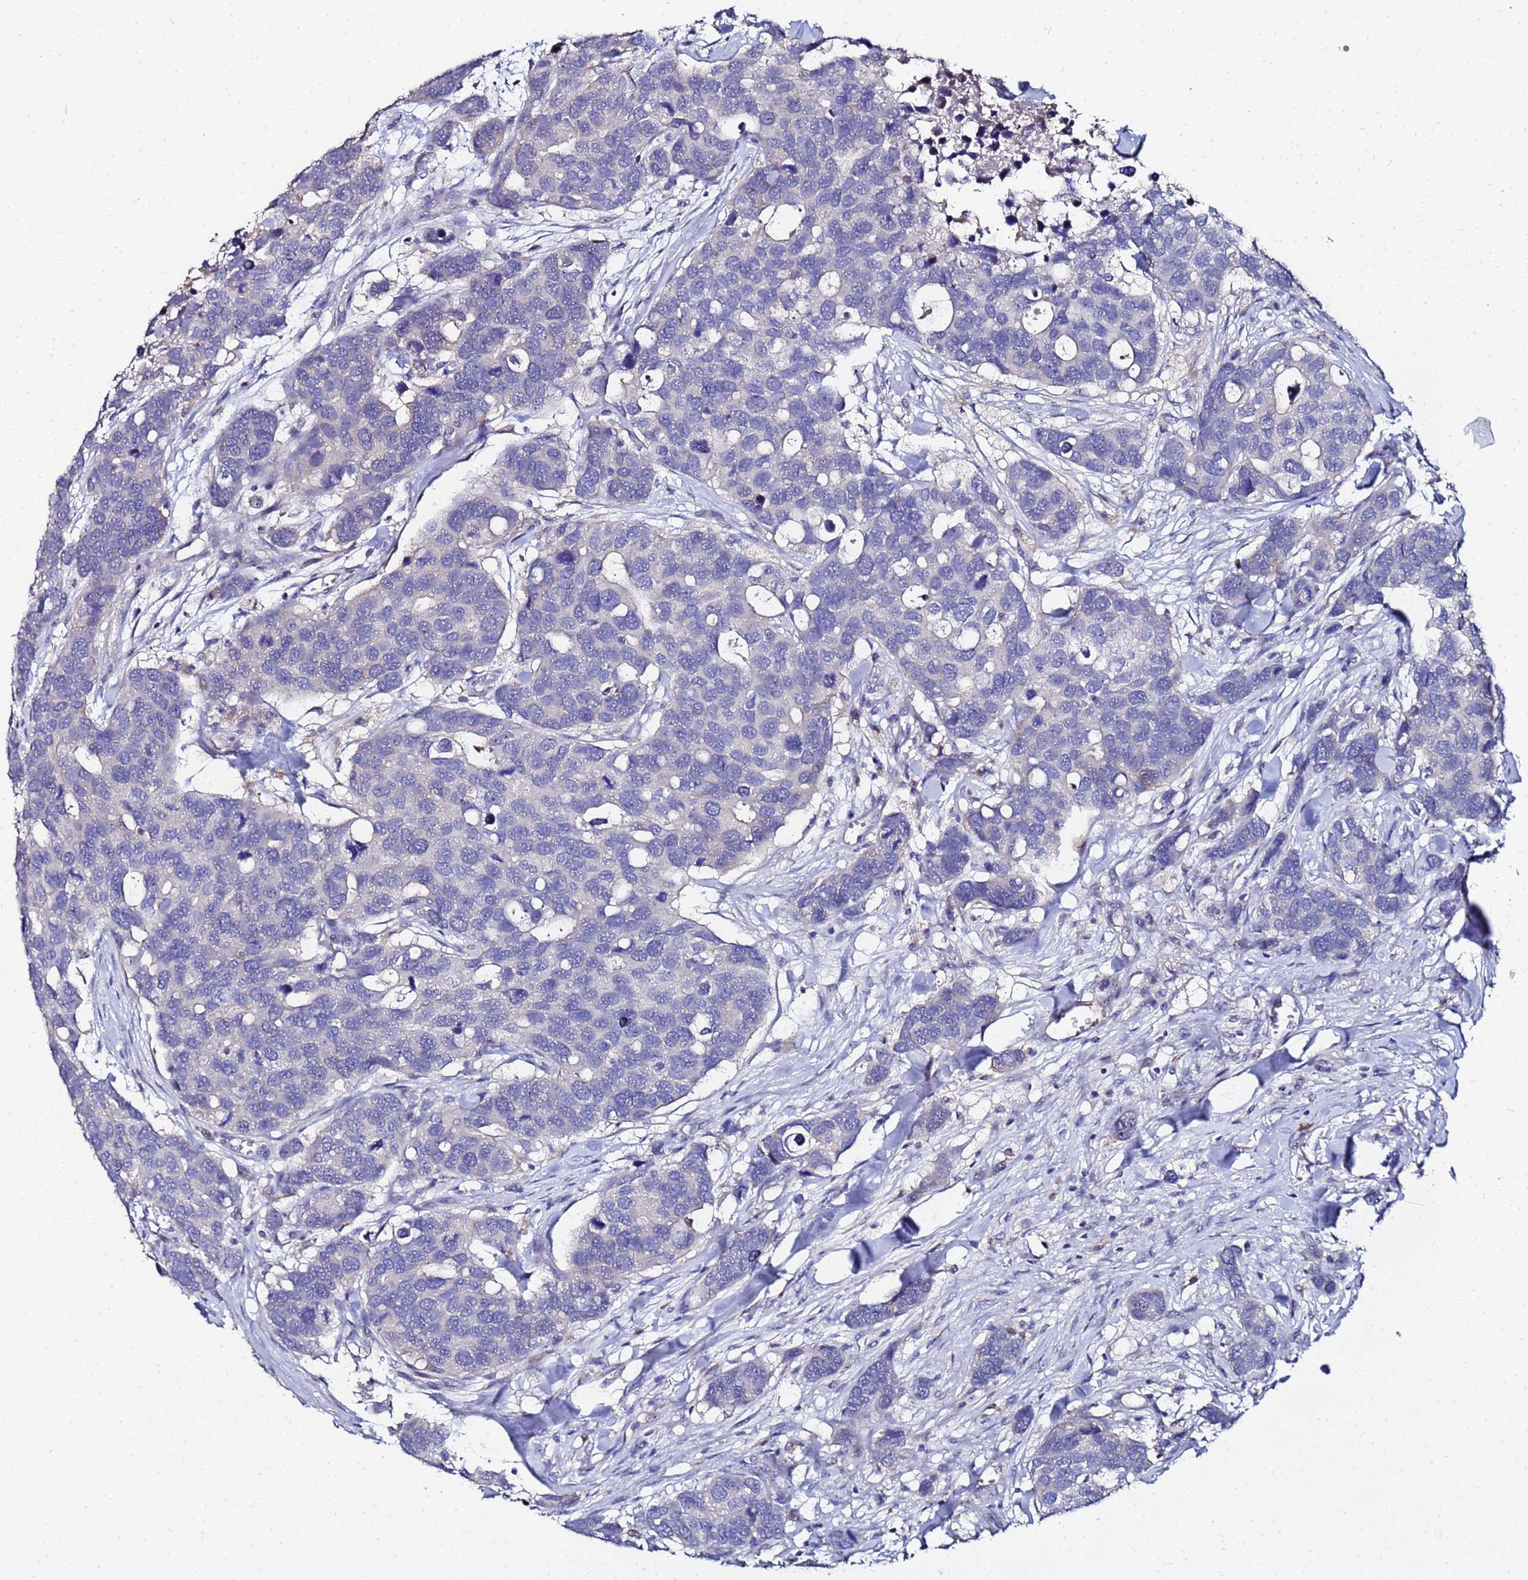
{"staining": {"intensity": "negative", "quantity": "none", "location": "none"}, "tissue": "breast cancer", "cell_type": "Tumor cells", "image_type": "cancer", "snomed": [{"axis": "morphology", "description": "Duct carcinoma"}, {"axis": "topography", "description": "Breast"}], "caption": "Tumor cells show no significant staining in breast intraductal carcinoma.", "gene": "TCP10L", "patient": {"sex": "female", "age": 83}}